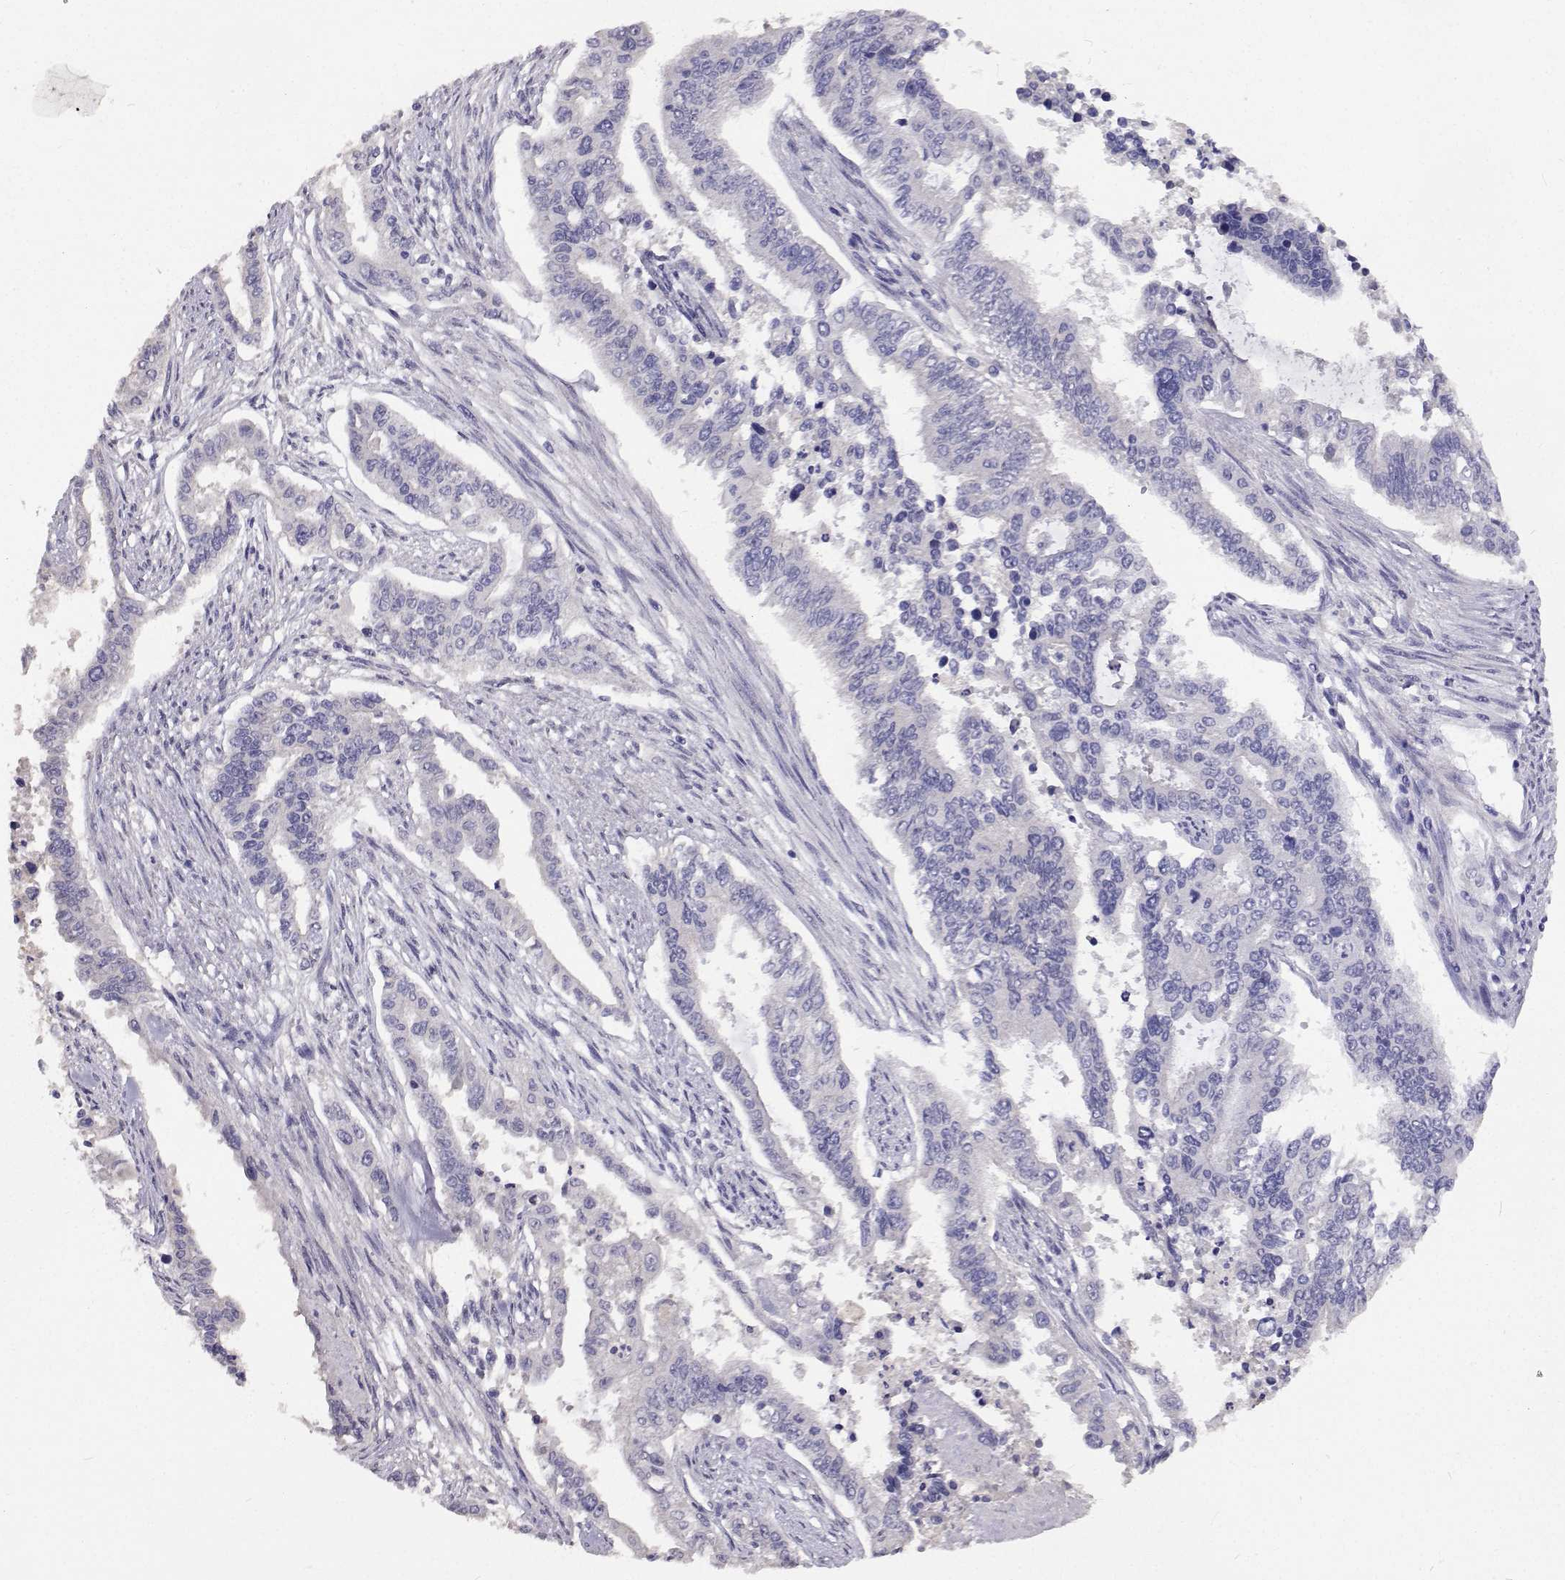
{"staining": {"intensity": "negative", "quantity": "none", "location": "none"}, "tissue": "endometrial cancer", "cell_type": "Tumor cells", "image_type": "cancer", "snomed": [{"axis": "morphology", "description": "Adenocarcinoma, NOS"}, {"axis": "topography", "description": "Uterus"}], "caption": "IHC histopathology image of human adenocarcinoma (endometrial) stained for a protein (brown), which displays no expression in tumor cells.", "gene": "CFAP44", "patient": {"sex": "female", "age": 59}}